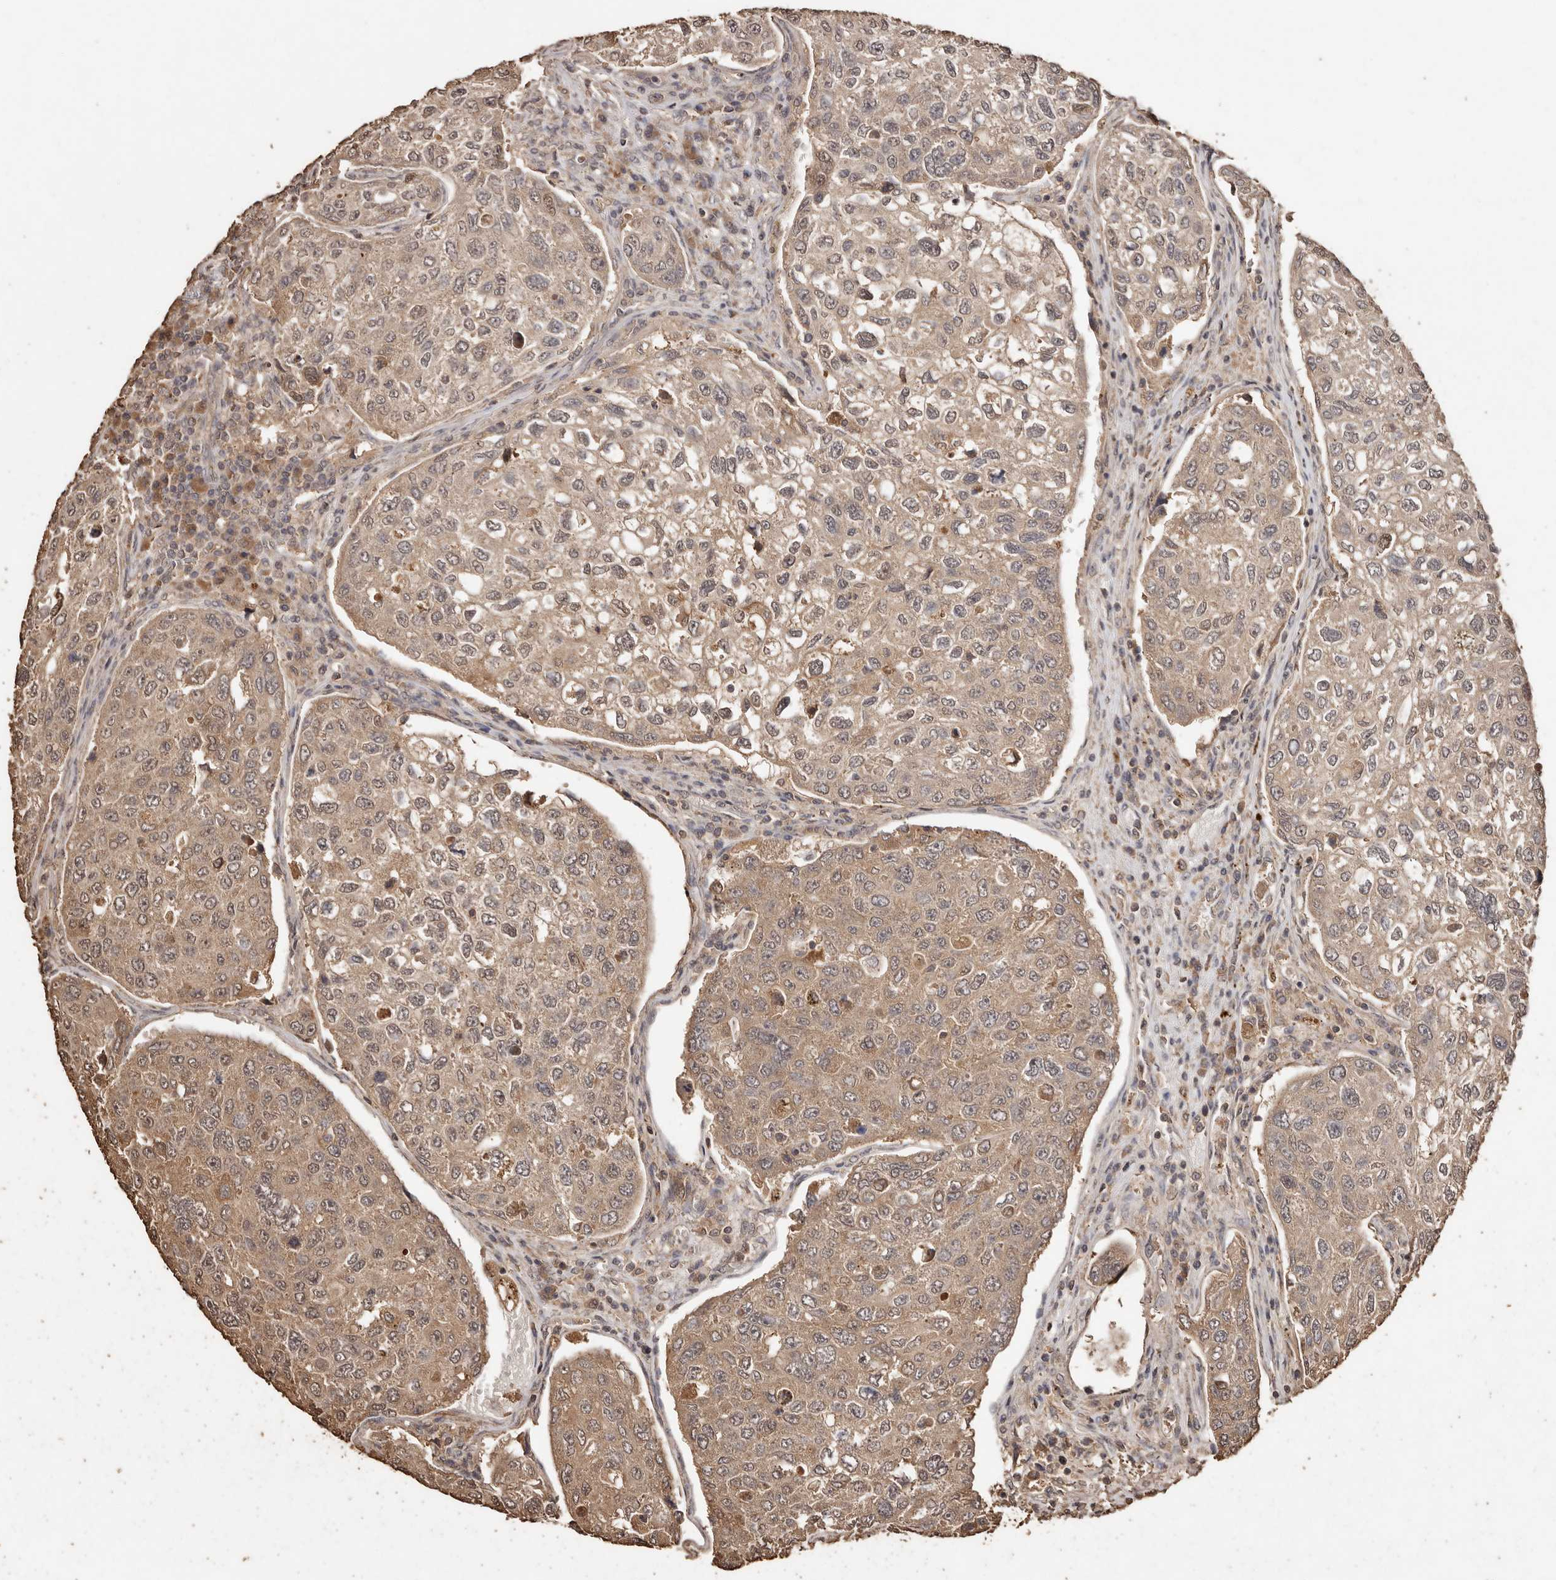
{"staining": {"intensity": "weak", "quantity": ">75%", "location": "cytoplasmic/membranous,nuclear"}, "tissue": "urothelial cancer", "cell_type": "Tumor cells", "image_type": "cancer", "snomed": [{"axis": "morphology", "description": "Urothelial carcinoma, High grade"}, {"axis": "topography", "description": "Lymph node"}, {"axis": "topography", "description": "Urinary bladder"}], "caption": "Human urothelial cancer stained with a protein marker reveals weak staining in tumor cells.", "gene": "PKDCC", "patient": {"sex": "male", "age": 51}}